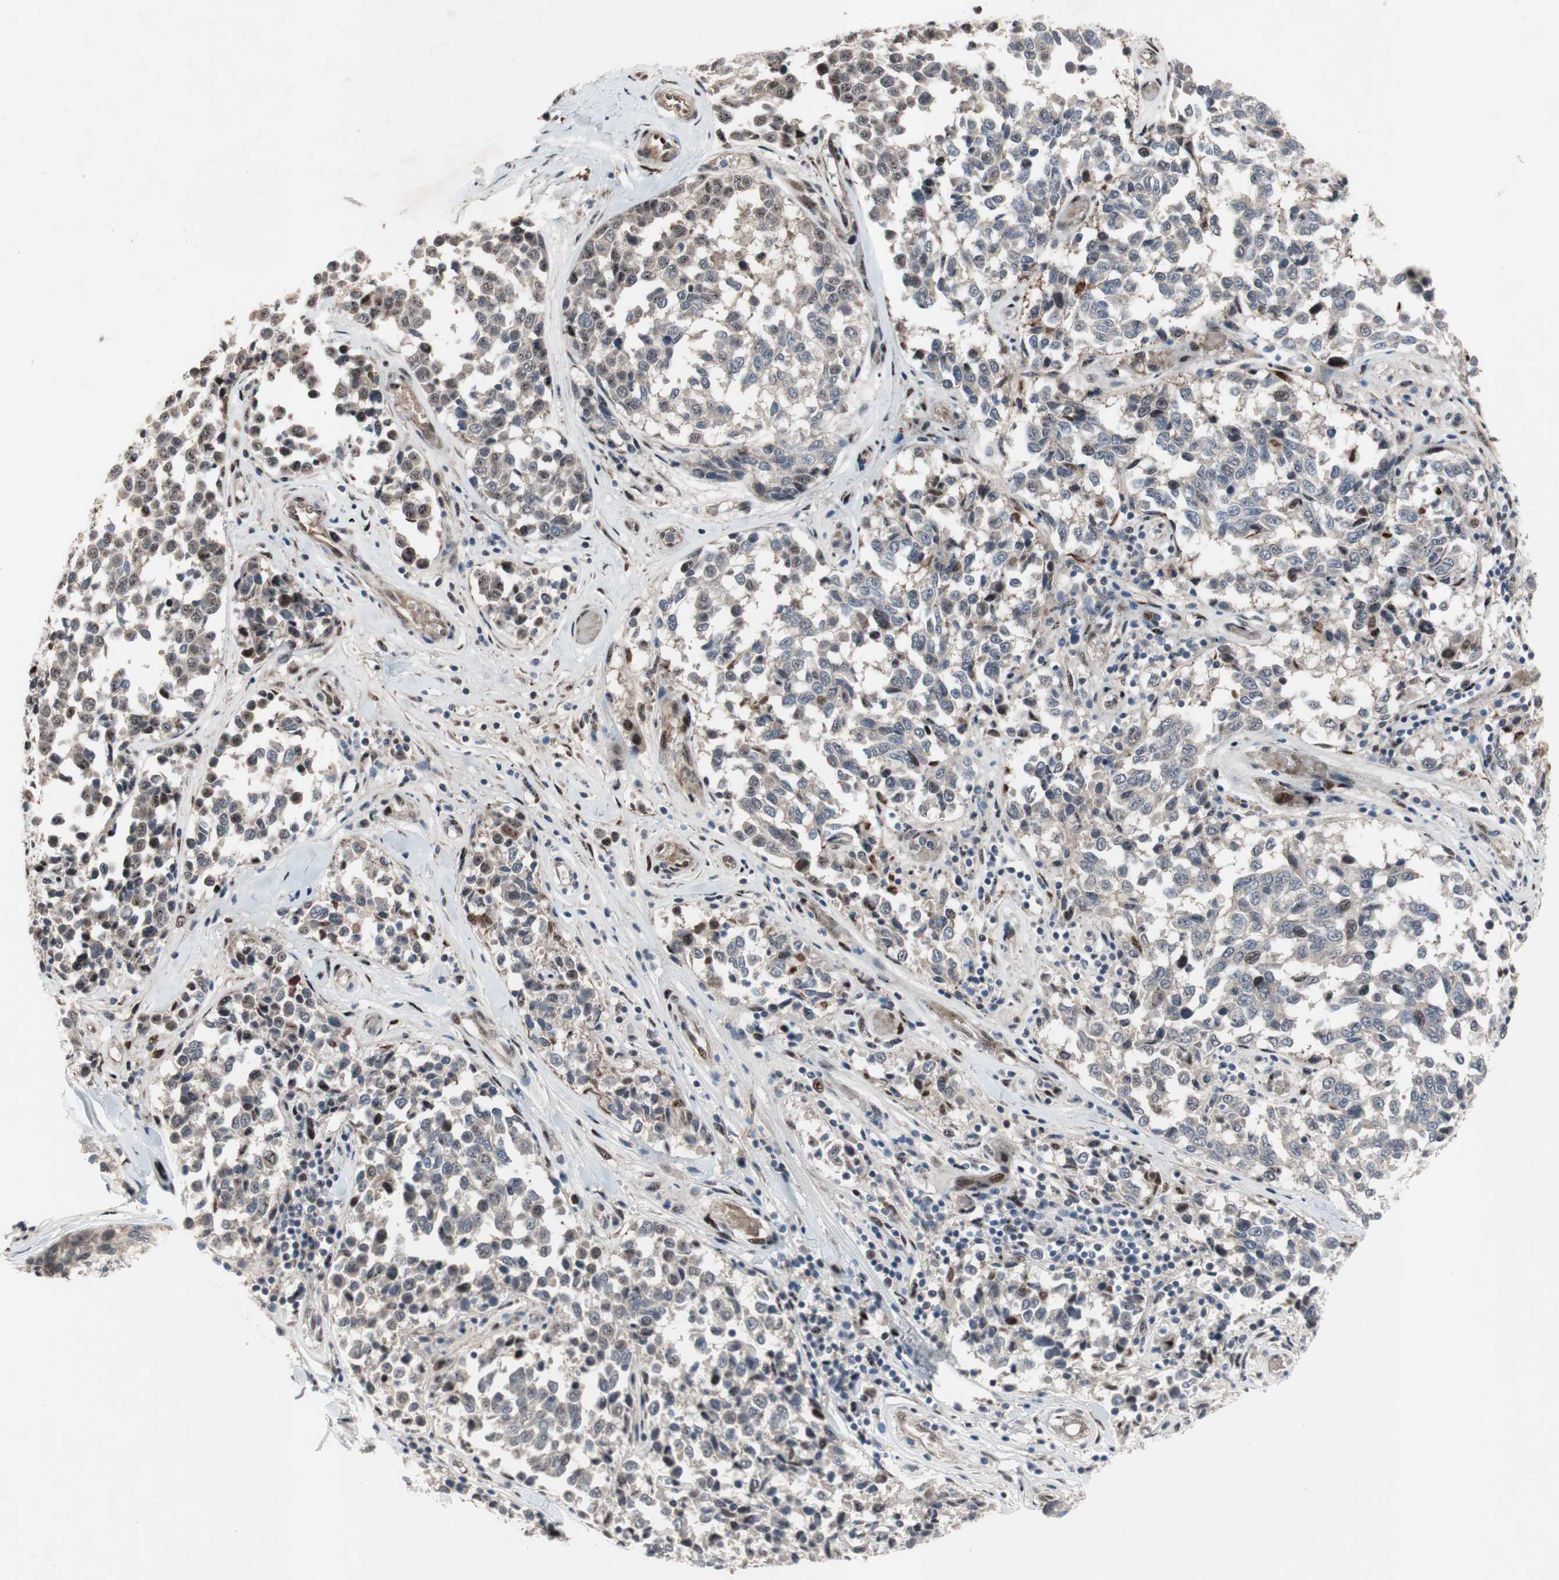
{"staining": {"intensity": "weak", "quantity": "<25%", "location": "cytoplasmic/membranous,nuclear"}, "tissue": "melanoma", "cell_type": "Tumor cells", "image_type": "cancer", "snomed": [{"axis": "morphology", "description": "Malignant melanoma, NOS"}, {"axis": "topography", "description": "Skin"}], "caption": "This is an IHC histopathology image of human malignant melanoma. There is no positivity in tumor cells.", "gene": "SOX7", "patient": {"sex": "female", "age": 64}}